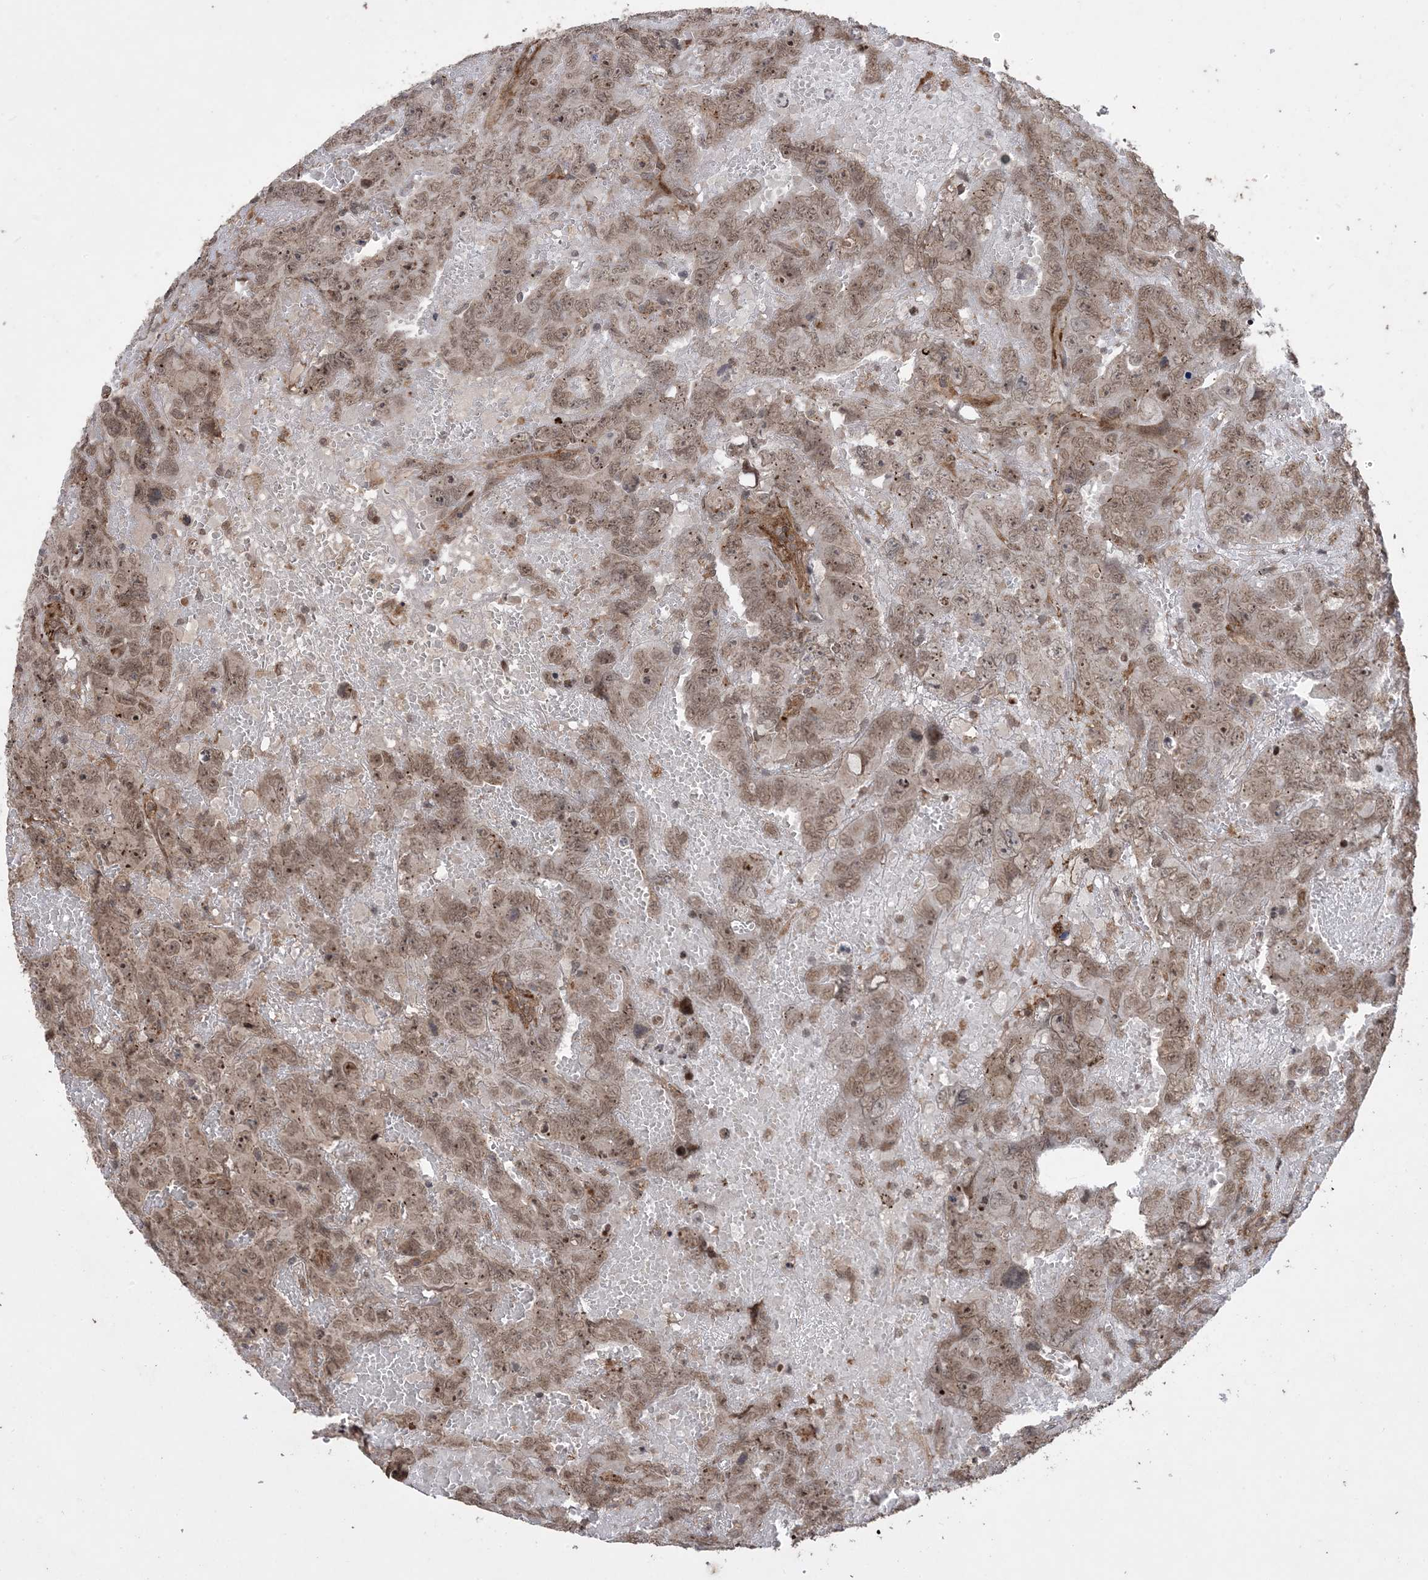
{"staining": {"intensity": "moderate", "quantity": ">75%", "location": "cytoplasmic/membranous,nuclear"}, "tissue": "testis cancer", "cell_type": "Tumor cells", "image_type": "cancer", "snomed": [{"axis": "morphology", "description": "Carcinoma, Embryonal, NOS"}, {"axis": "topography", "description": "Testis"}], "caption": "Embryonal carcinoma (testis) stained with a protein marker exhibits moderate staining in tumor cells.", "gene": "ZNF511", "patient": {"sex": "male", "age": 45}}